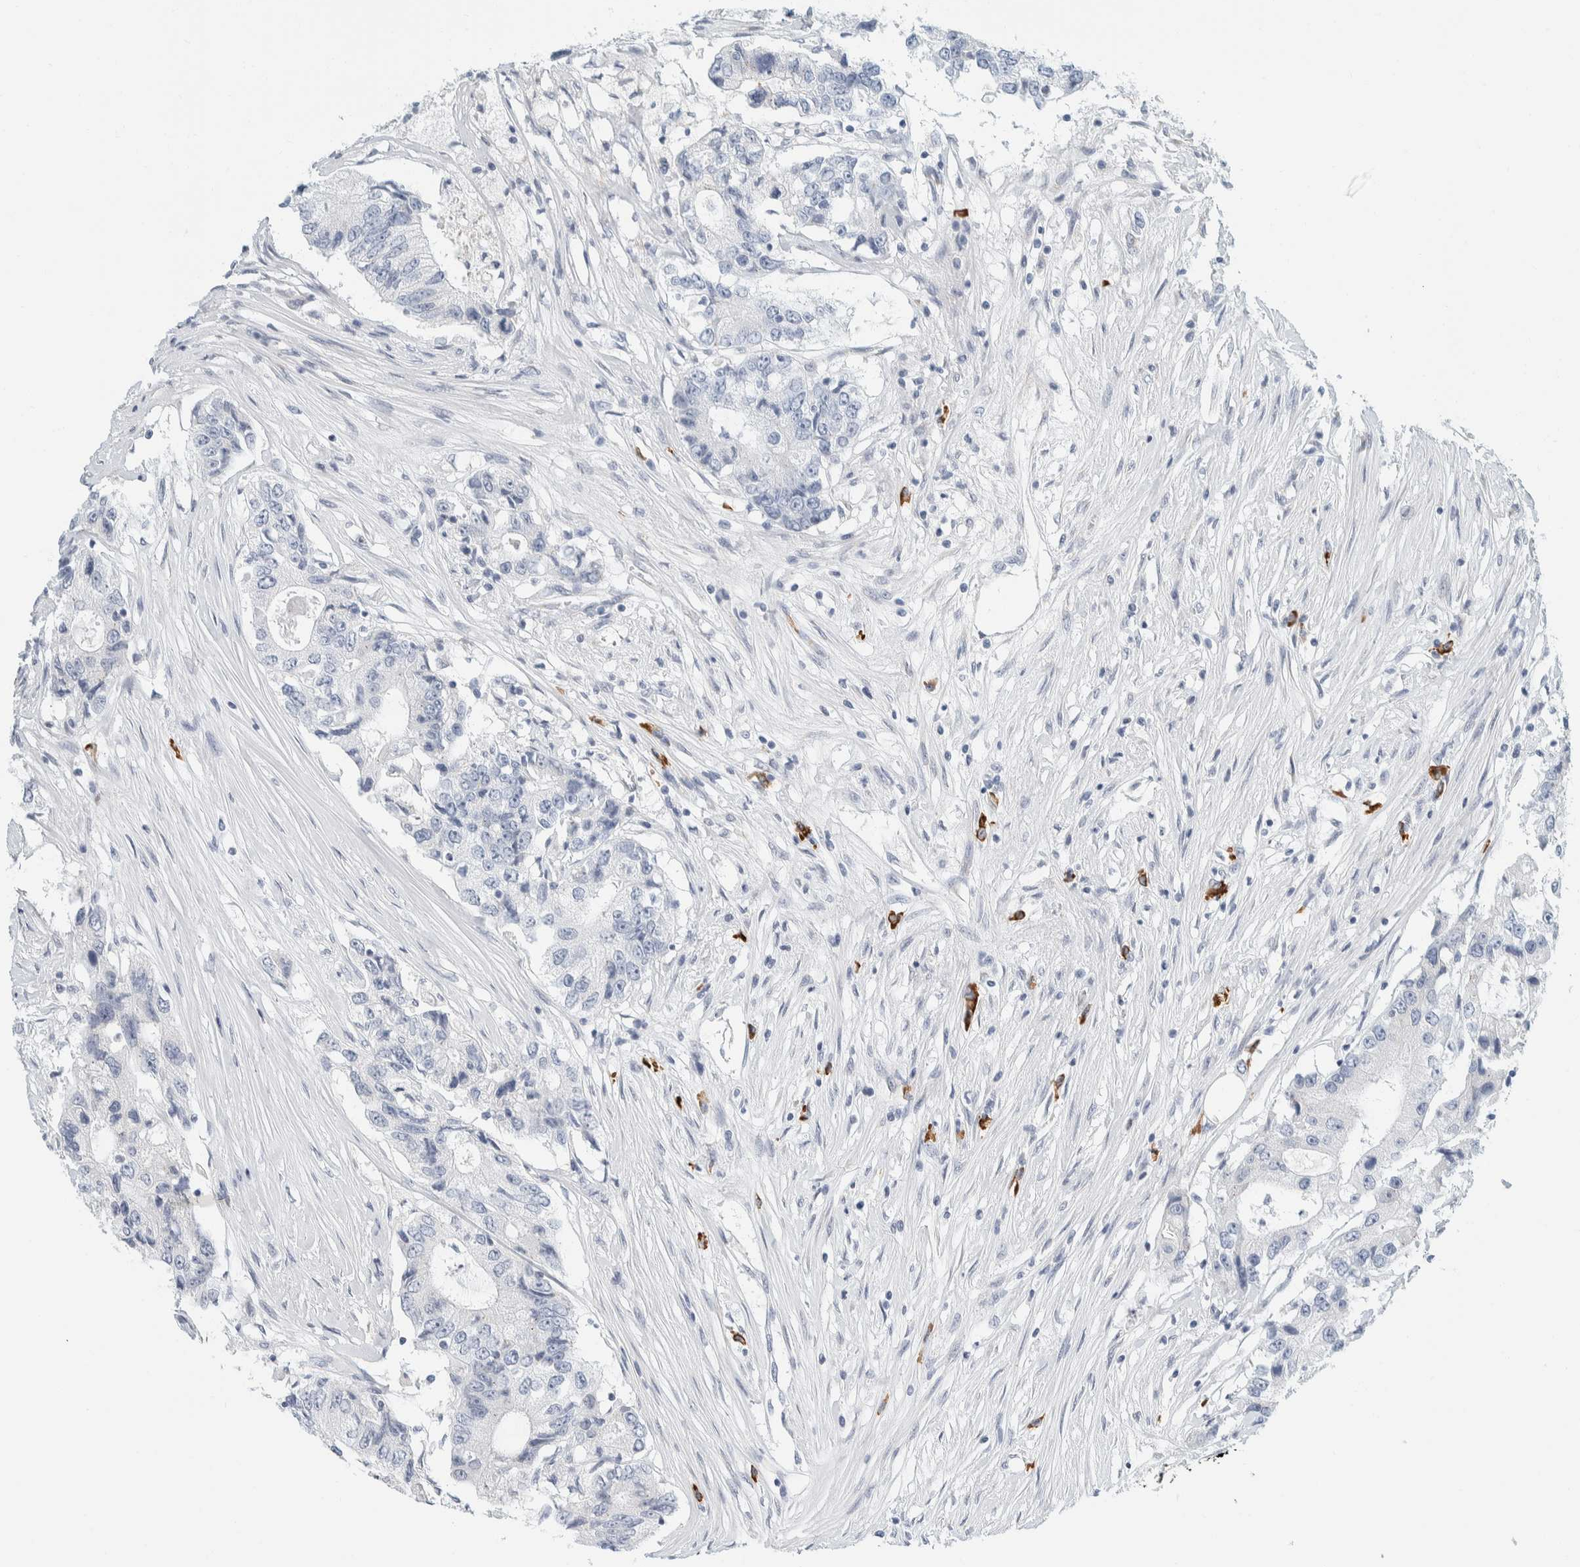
{"staining": {"intensity": "negative", "quantity": "none", "location": "none"}, "tissue": "colorectal cancer", "cell_type": "Tumor cells", "image_type": "cancer", "snomed": [{"axis": "morphology", "description": "Adenocarcinoma, NOS"}, {"axis": "topography", "description": "Colon"}], "caption": "Immunohistochemistry (IHC) of colorectal cancer displays no positivity in tumor cells. (Stains: DAB immunohistochemistry with hematoxylin counter stain, Microscopy: brightfield microscopy at high magnification).", "gene": "ARHGAP27", "patient": {"sex": "female", "age": 77}}